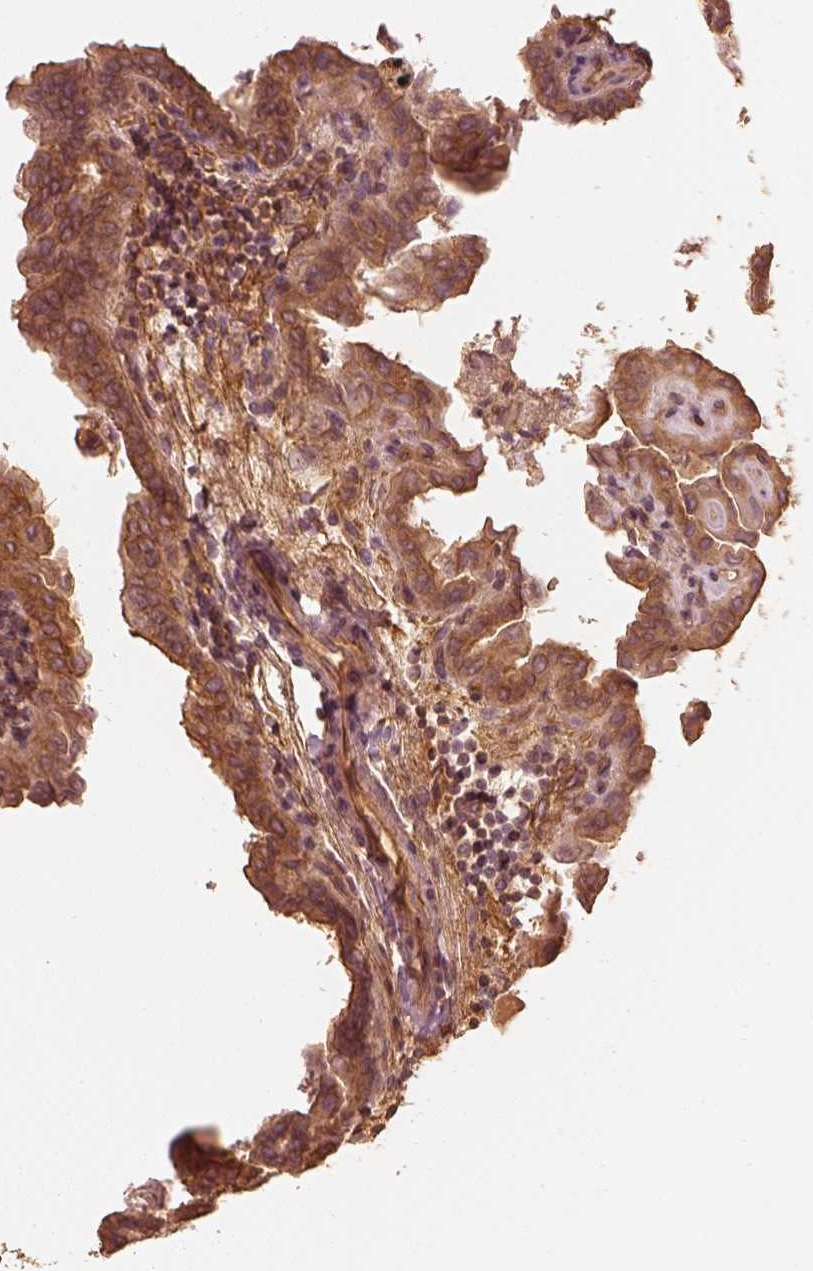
{"staining": {"intensity": "strong", "quantity": ">75%", "location": "cytoplasmic/membranous"}, "tissue": "thyroid cancer", "cell_type": "Tumor cells", "image_type": "cancer", "snomed": [{"axis": "morphology", "description": "Papillary adenocarcinoma, NOS"}, {"axis": "topography", "description": "Thyroid gland"}], "caption": "Protein staining of thyroid cancer tissue shows strong cytoplasmic/membranous expression in about >75% of tumor cells. (Brightfield microscopy of DAB IHC at high magnification).", "gene": "WDR7", "patient": {"sex": "female", "age": 46}}